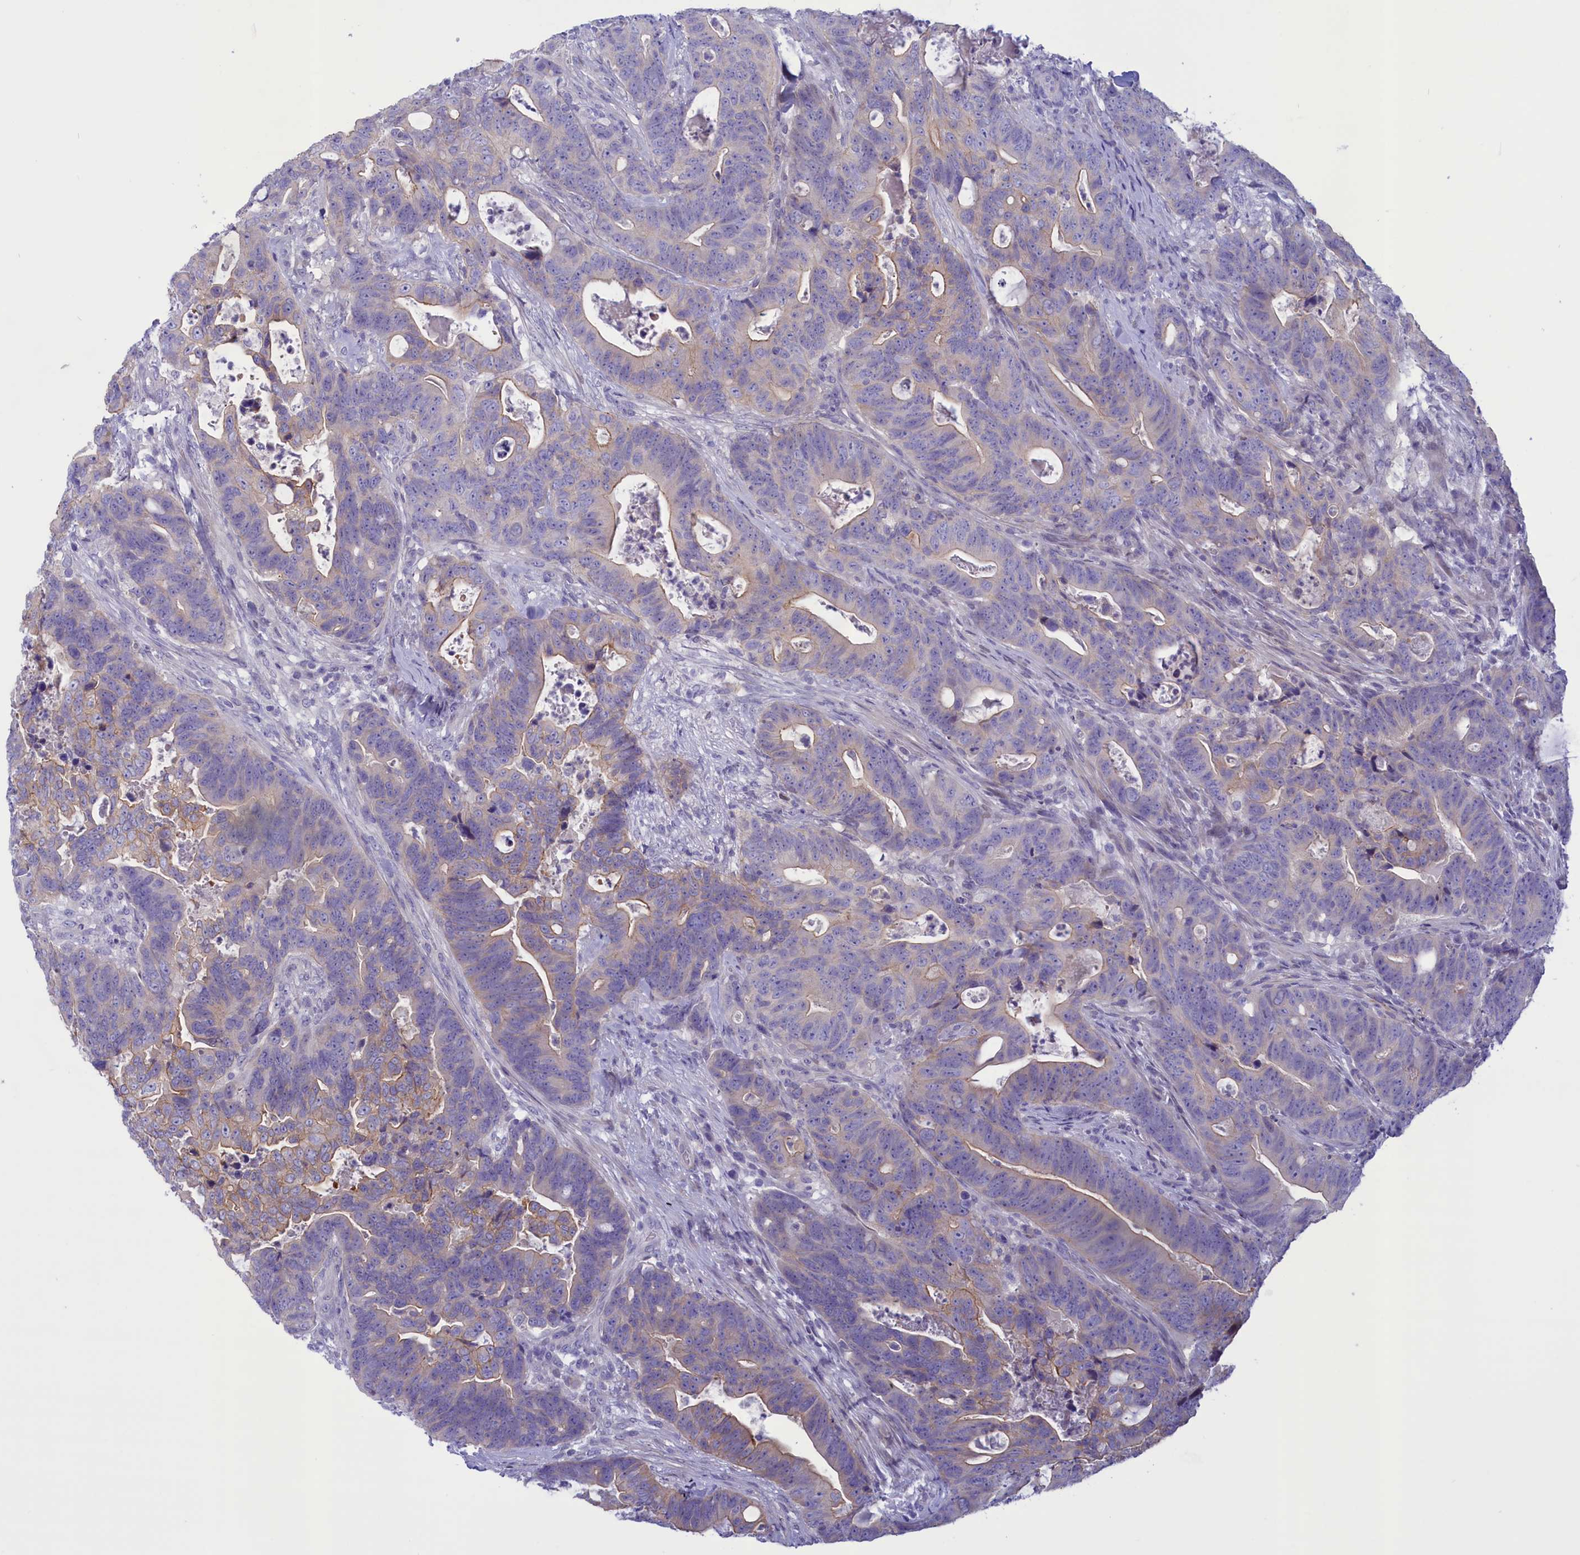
{"staining": {"intensity": "weak", "quantity": "<25%", "location": "cytoplasmic/membranous"}, "tissue": "colorectal cancer", "cell_type": "Tumor cells", "image_type": "cancer", "snomed": [{"axis": "morphology", "description": "Adenocarcinoma, NOS"}, {"axis": "topography", "description": "Colon"}], "caption": "Immunohistochemistry (IHC) micrograph of colorectal cancer (adenocarcinoma) stained for a protein (brown), which shows no staining in tumor cells.", "gene": "CORO2A", "patient": {"sex": "female", "age": 82}}